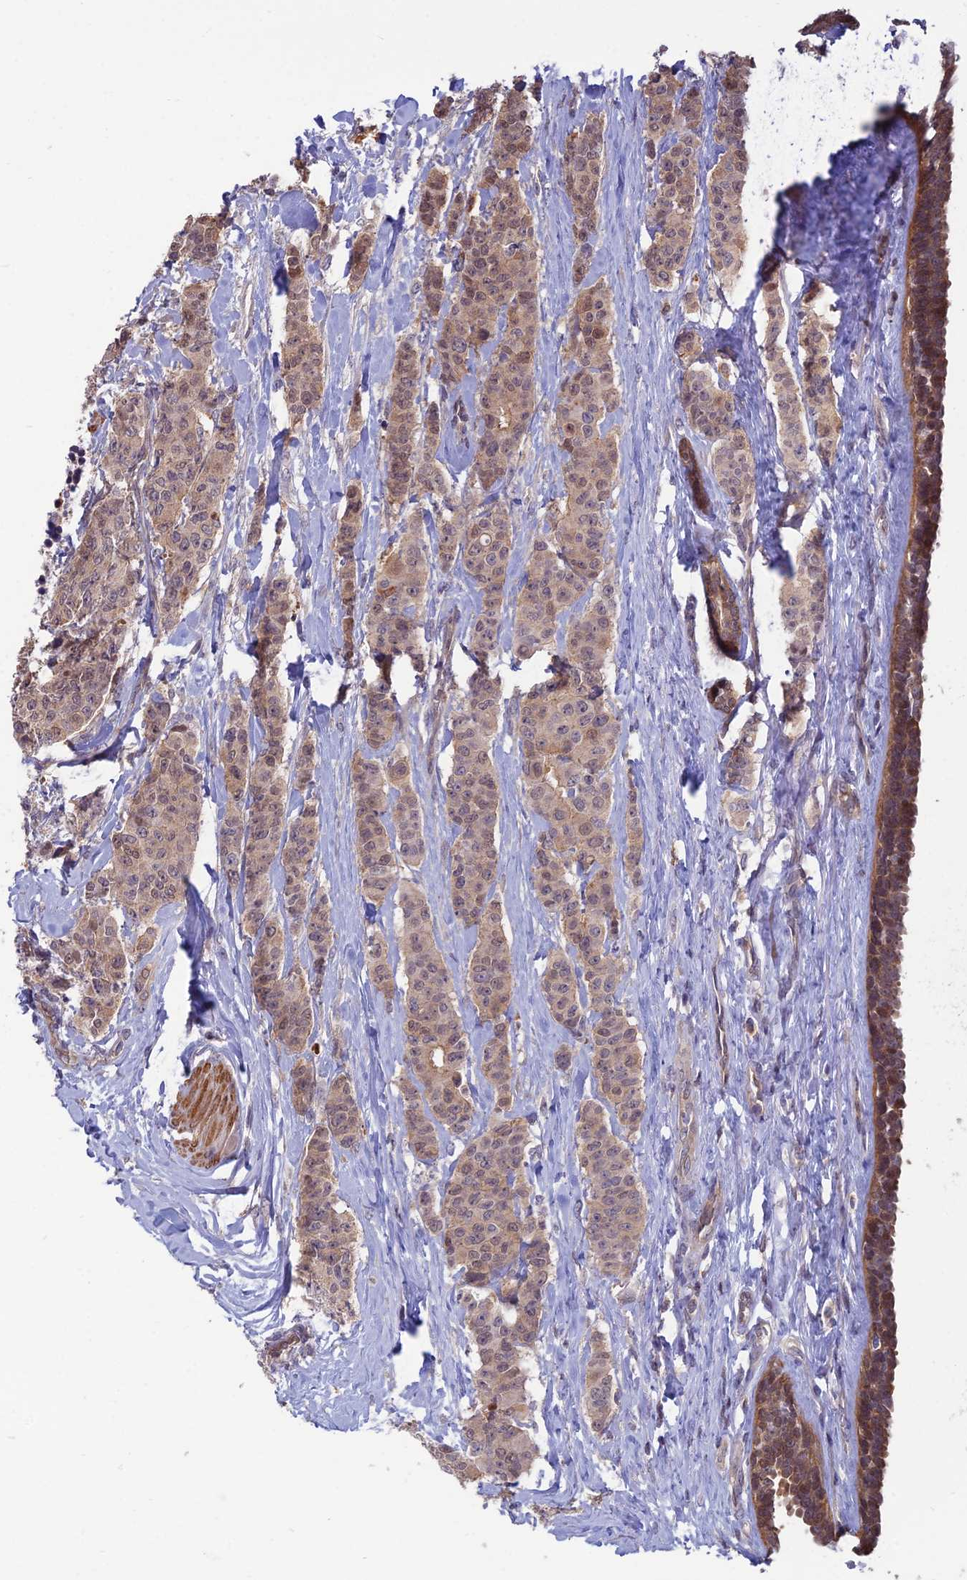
{"staining": {"intensity": "weak", "quantity": "25%-75%", "location": "cytoplasmic/membranous,nuclear"}, "tissue": "breast cancer", "cell_type": "Tumor cells", "image_type": "cancer", "snomed": [{"axis": "morphology", "description": "Duct carcinoma"}, {"axis": "topography", "description": "Breast"}], "caption": "Immunohistochemistry (DAB (3,3'-diaminobenzidine)) staining of human intraductal carcinoma (breast) shows weak cytoplasmic/membranous and nuclear protein expression in approximately 25%-75% of tumor cells. (DAB IHC with brightfield microscopy, high magnification).", "gene": "OPA3", "patient": {"sex": "female", "age": 40}}